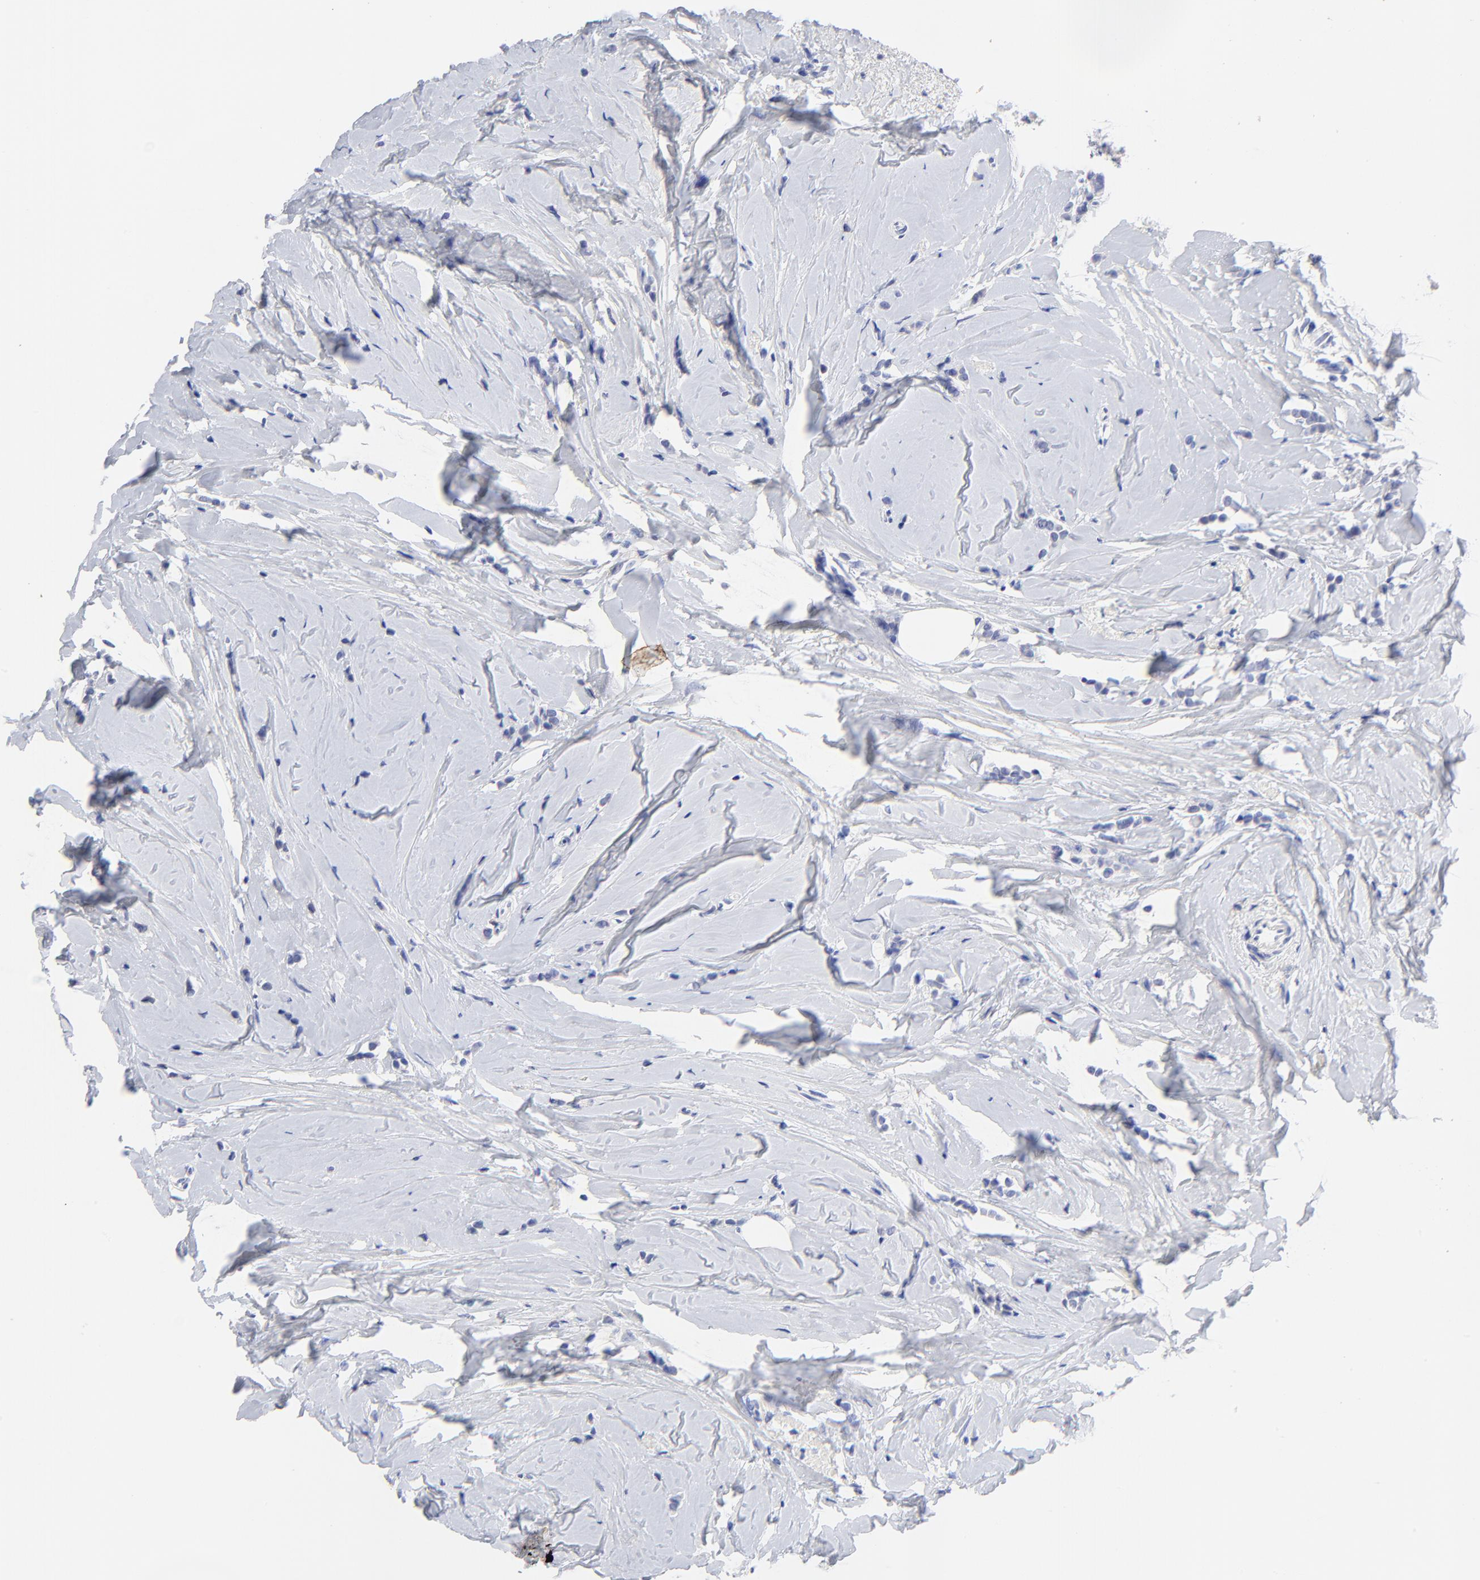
{"staining": {"intensity": "negative", "quantity": "none", "location": "none"}, "tissue": "breast cancer", "cell_type": "Tumor cells", "image_type": "cancer", "snomed": [{"axis": "morphology", "description": "Lobular carcinoma"}, {"axis": "topography", "description": "Breast"}], "caption": "IHC of human breast lobular carcinoma shows no positivity in tumor cells.", "gene": "FBXO10", "patient": {"sex": "female", "age": 64}}